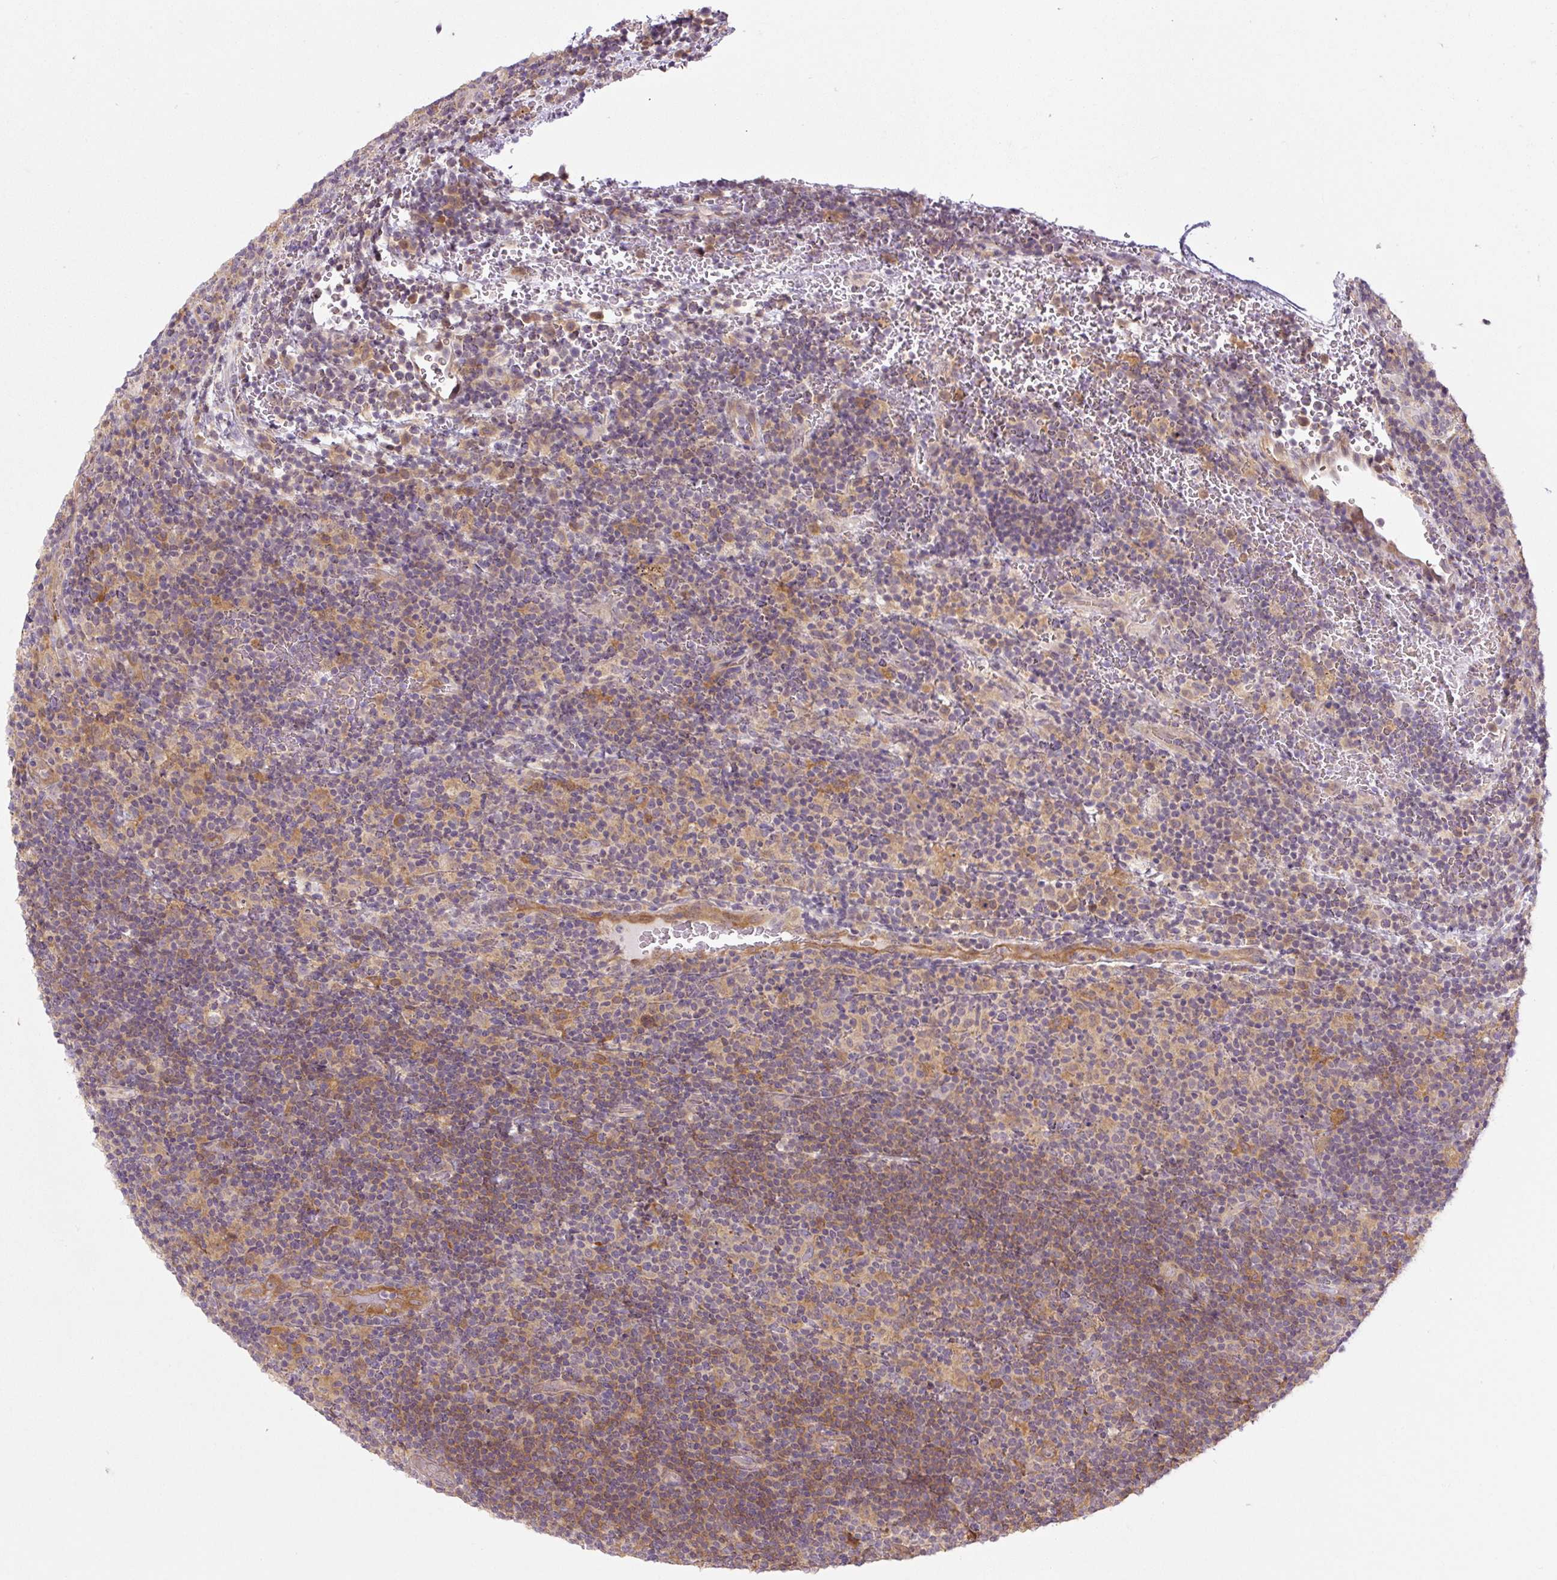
{"staining": {"intensity": "weak", "quantity": "25%-75%", "location": "cytoplasmic/membranous"}, "tissue": "lymphoma", "cell_type": "Tumor cells", "image_type": "cancer", "snomed": [{"axis": "morphology", "description": "Hodgkin's disease, NOS"}, {"axis": "topography", "description": "Lymph node"}], "caption": "High-power microscopy captured an immunohistochemistry (IHC) histopathology image of Hodgkin's disease, revealing weak cytoplasmic/membranous expression in approximately 25%-75% of tumor cells.", "gene": "SPSB2", "patient": {"sex": "female", "age": 57}}